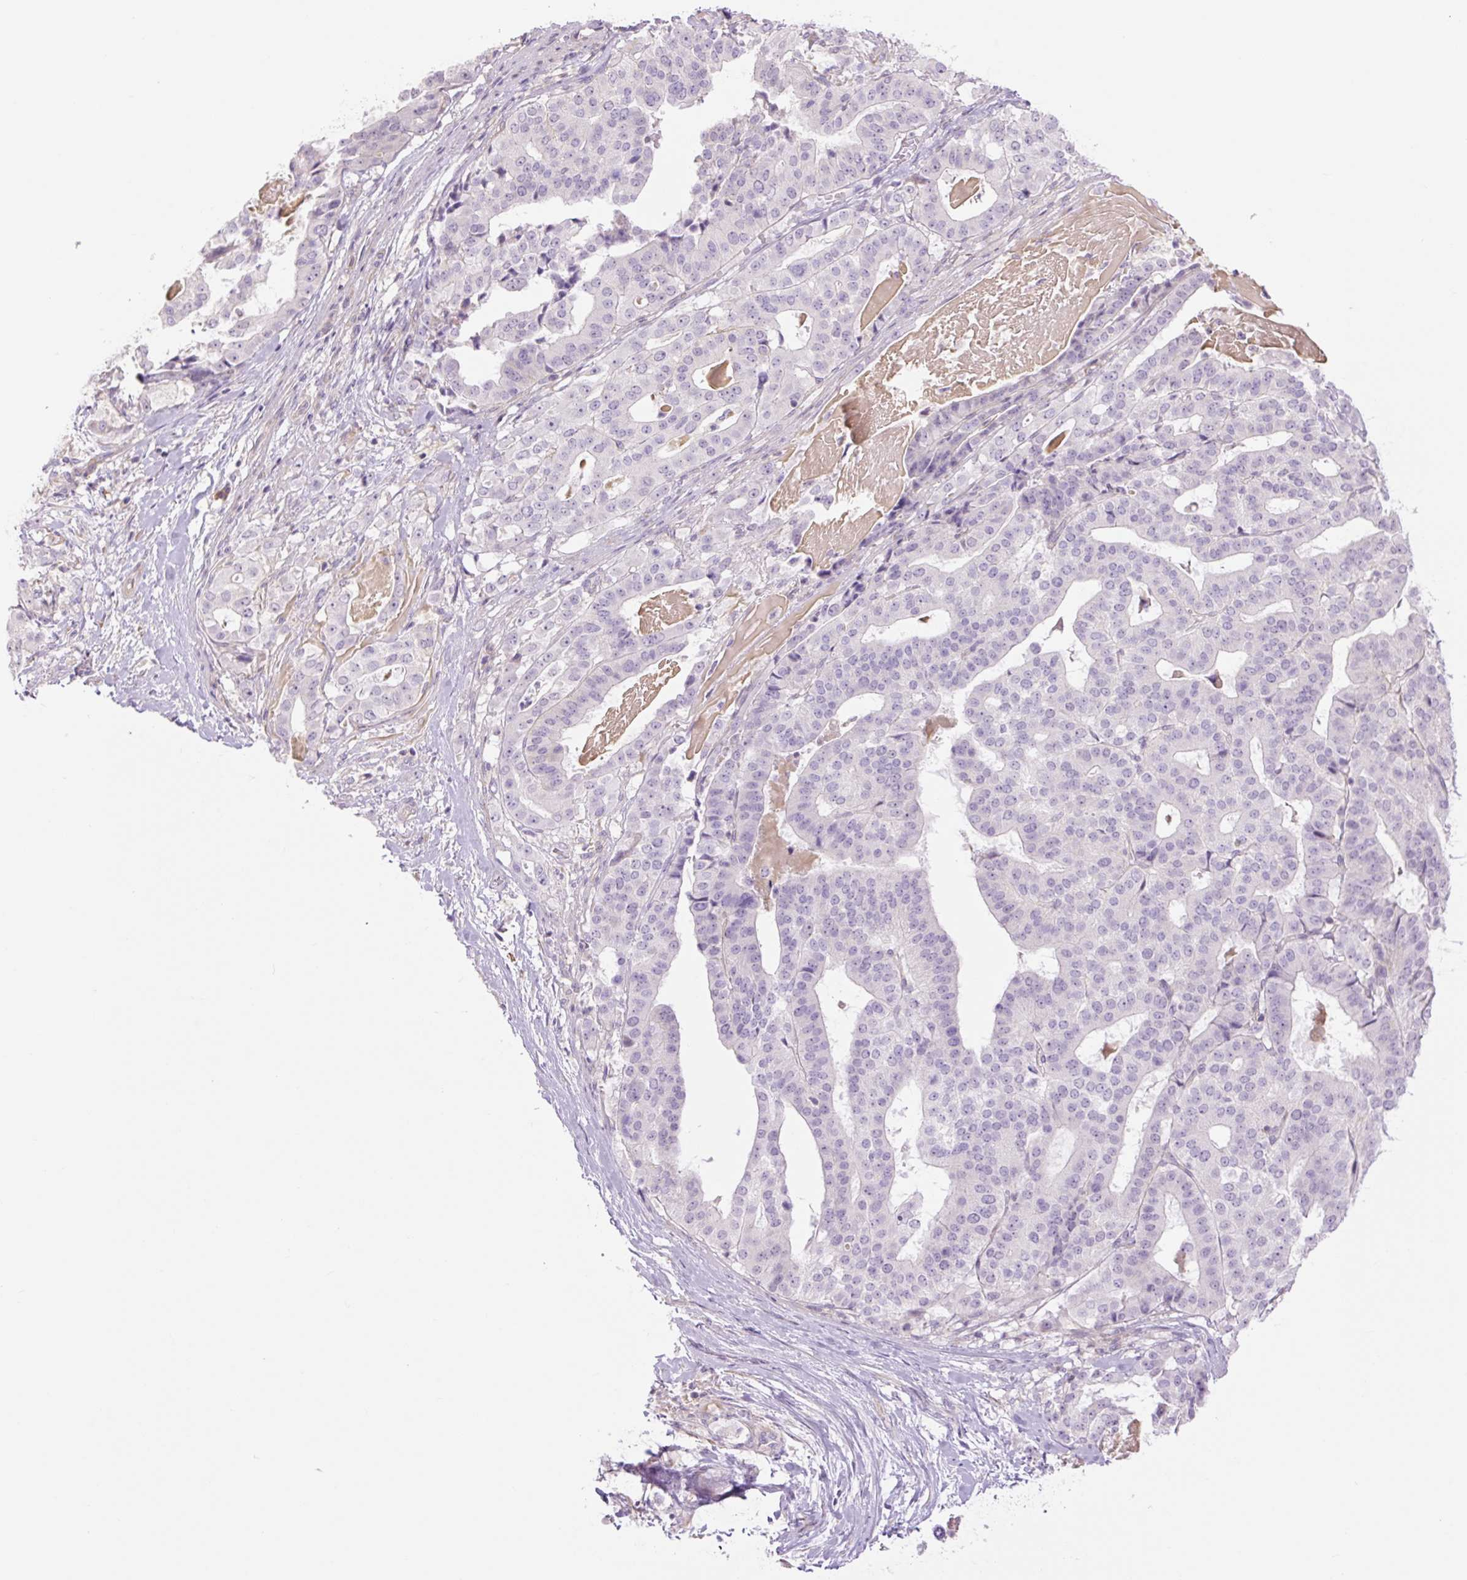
{"staining": {"intensity": "negative", "quantity": "none", "location": "none"}, "tissue": "stomach cancer", "cell_type": "Tumor cells", "image_type": "cancer", "snomed": [{"axis": "morphology", "description": "Adenocarcinoma, NOS"}, {"axis": "topography", "description": "Stomach"}], "caption": "DAB (3,3'-diaminobenzidine) immunohistochemical staining of human stomach cancer exhibits no significant expression in tumor cells. The staining was performed using DAB to visualize the protein expression in brown, while the nuclei were stained in blue with hematoxylin (Magnification: 20x).", "gene": "GRID2", "patient": {"sex": "male", "age": 48}}